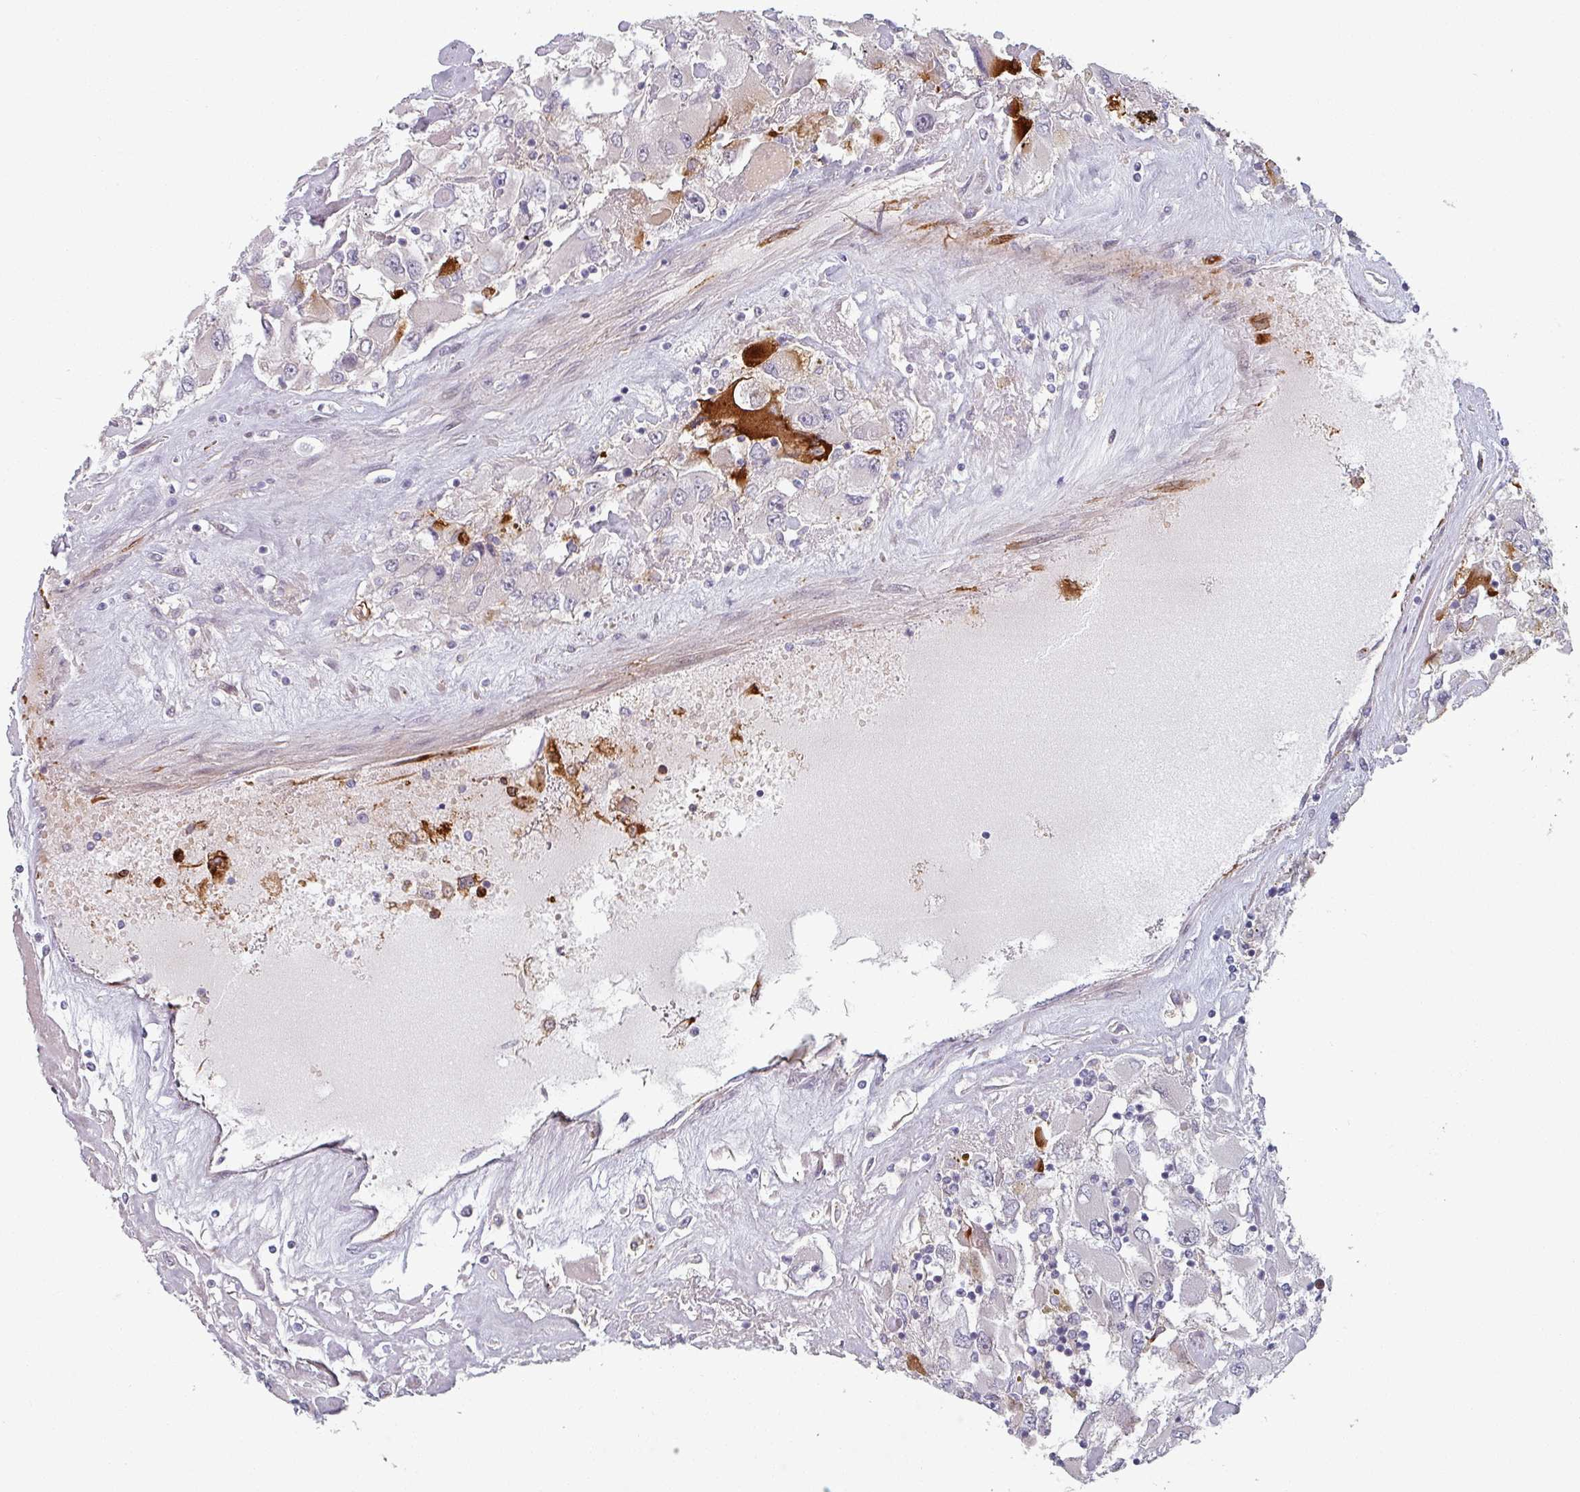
{"staining": {"intensity": "negative", "quantity": "none", "location": "none"}, "tissue": "renal cancer", "cell_type": "Tumor cells", "image_type": "cancer", "snomed": [{"axis": "morphology", "description": "Adenocarcinoma, NOS"}, {"axis": "topography", "description": "Kidney"}], "caption": "Renal cancer stained for a protein using immunohistochemistry displays no staining tumor cells.", "gene": "C4BPB", "patient": {"sex": "female", "age": 52}}